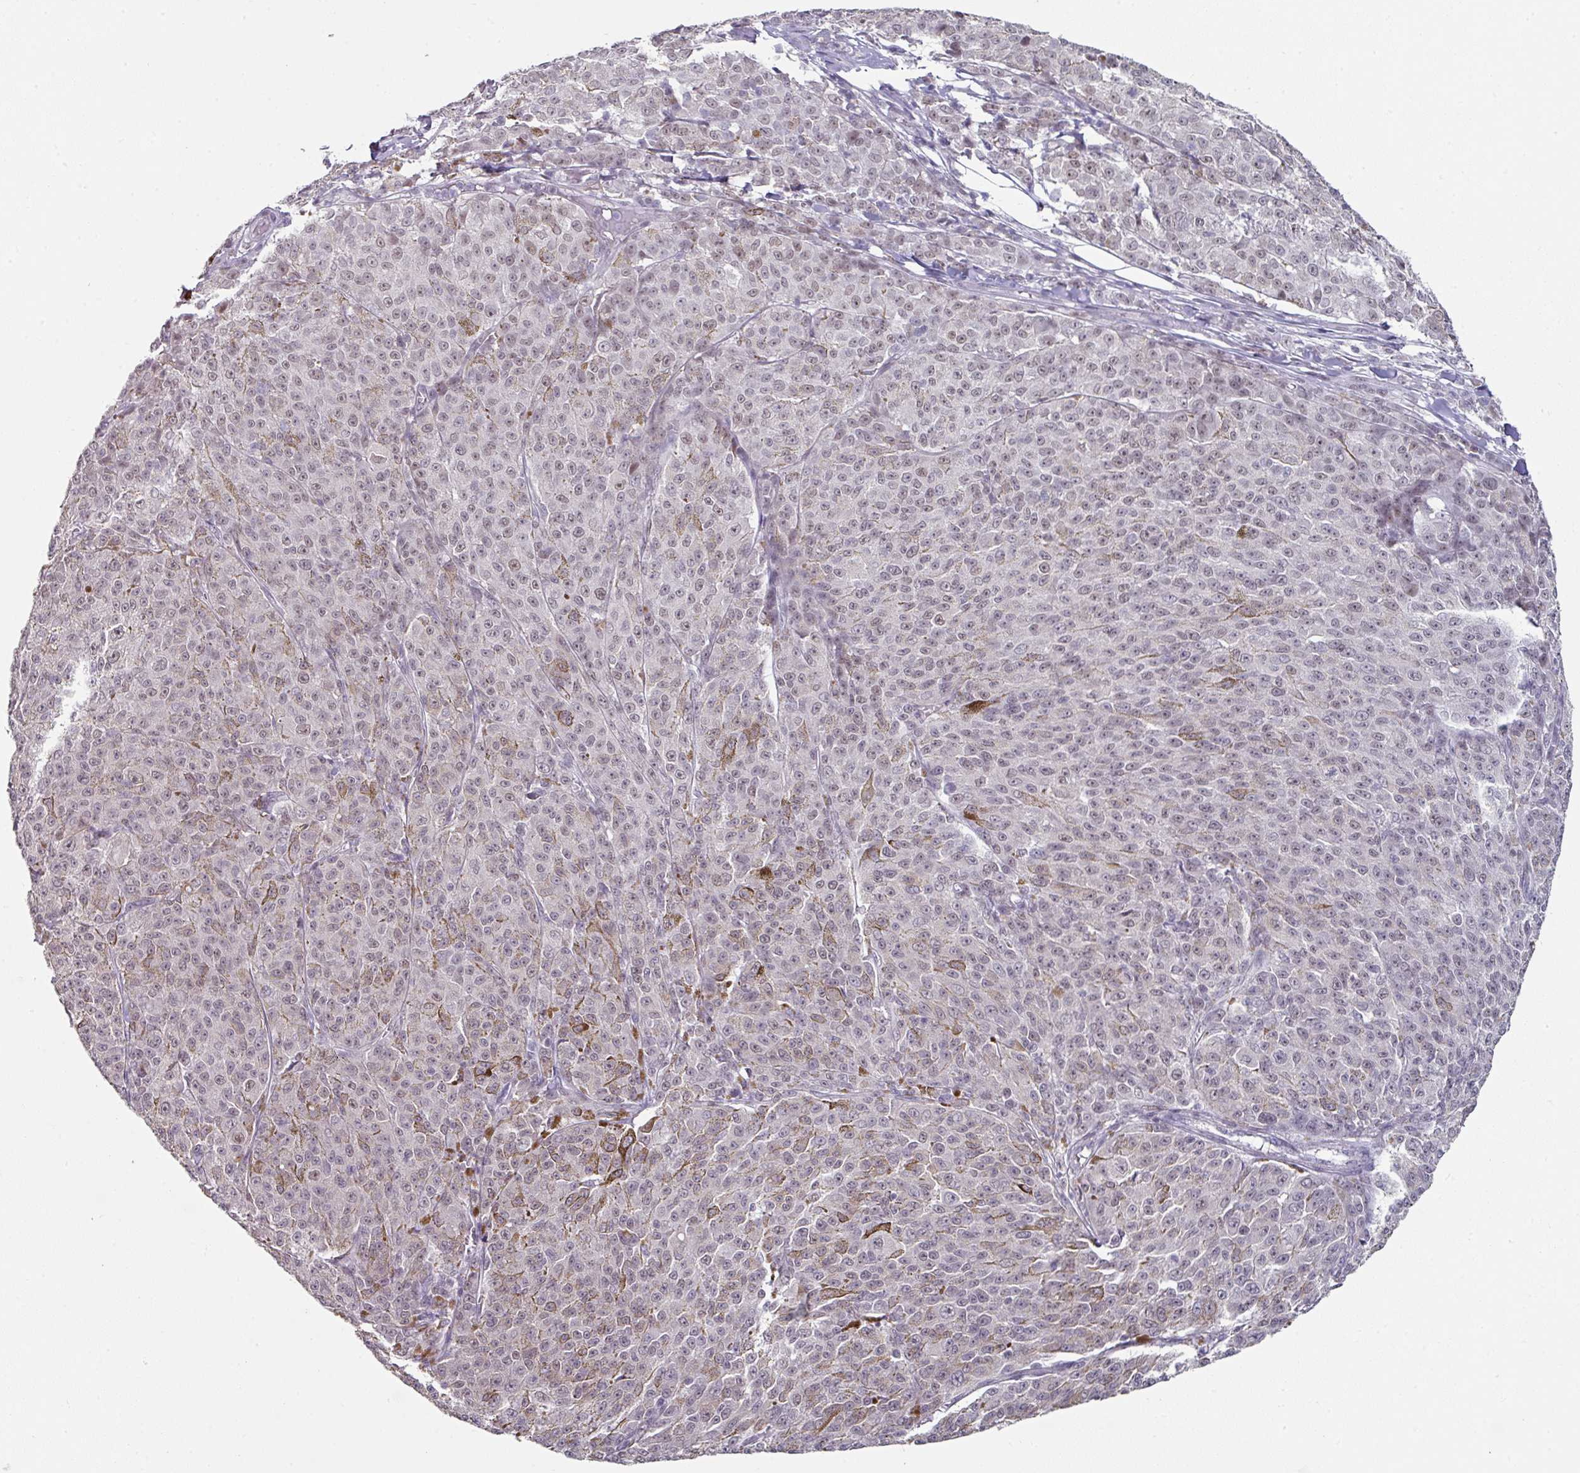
{"staining": {"intensity": "weak", "quantity": ">75%", "location": "nuclear"}, "tissue": "melanoma", "cell_type": "Tumor cells", "image_type": "cancer", "snomed": [{"axis": "morphology", "description": "Malignant melanoma, NOS"}, {"axis": "topography", "description": "Skin"}], "caption": "Immunohistochemistry photomicrograph of human melanoma stained for a protein (brown), which shows low levels of weak nuclear staining in about >75% of tumor cells.", "gene": "ELK1", "patient": {"sex": "female", "age": 52}}